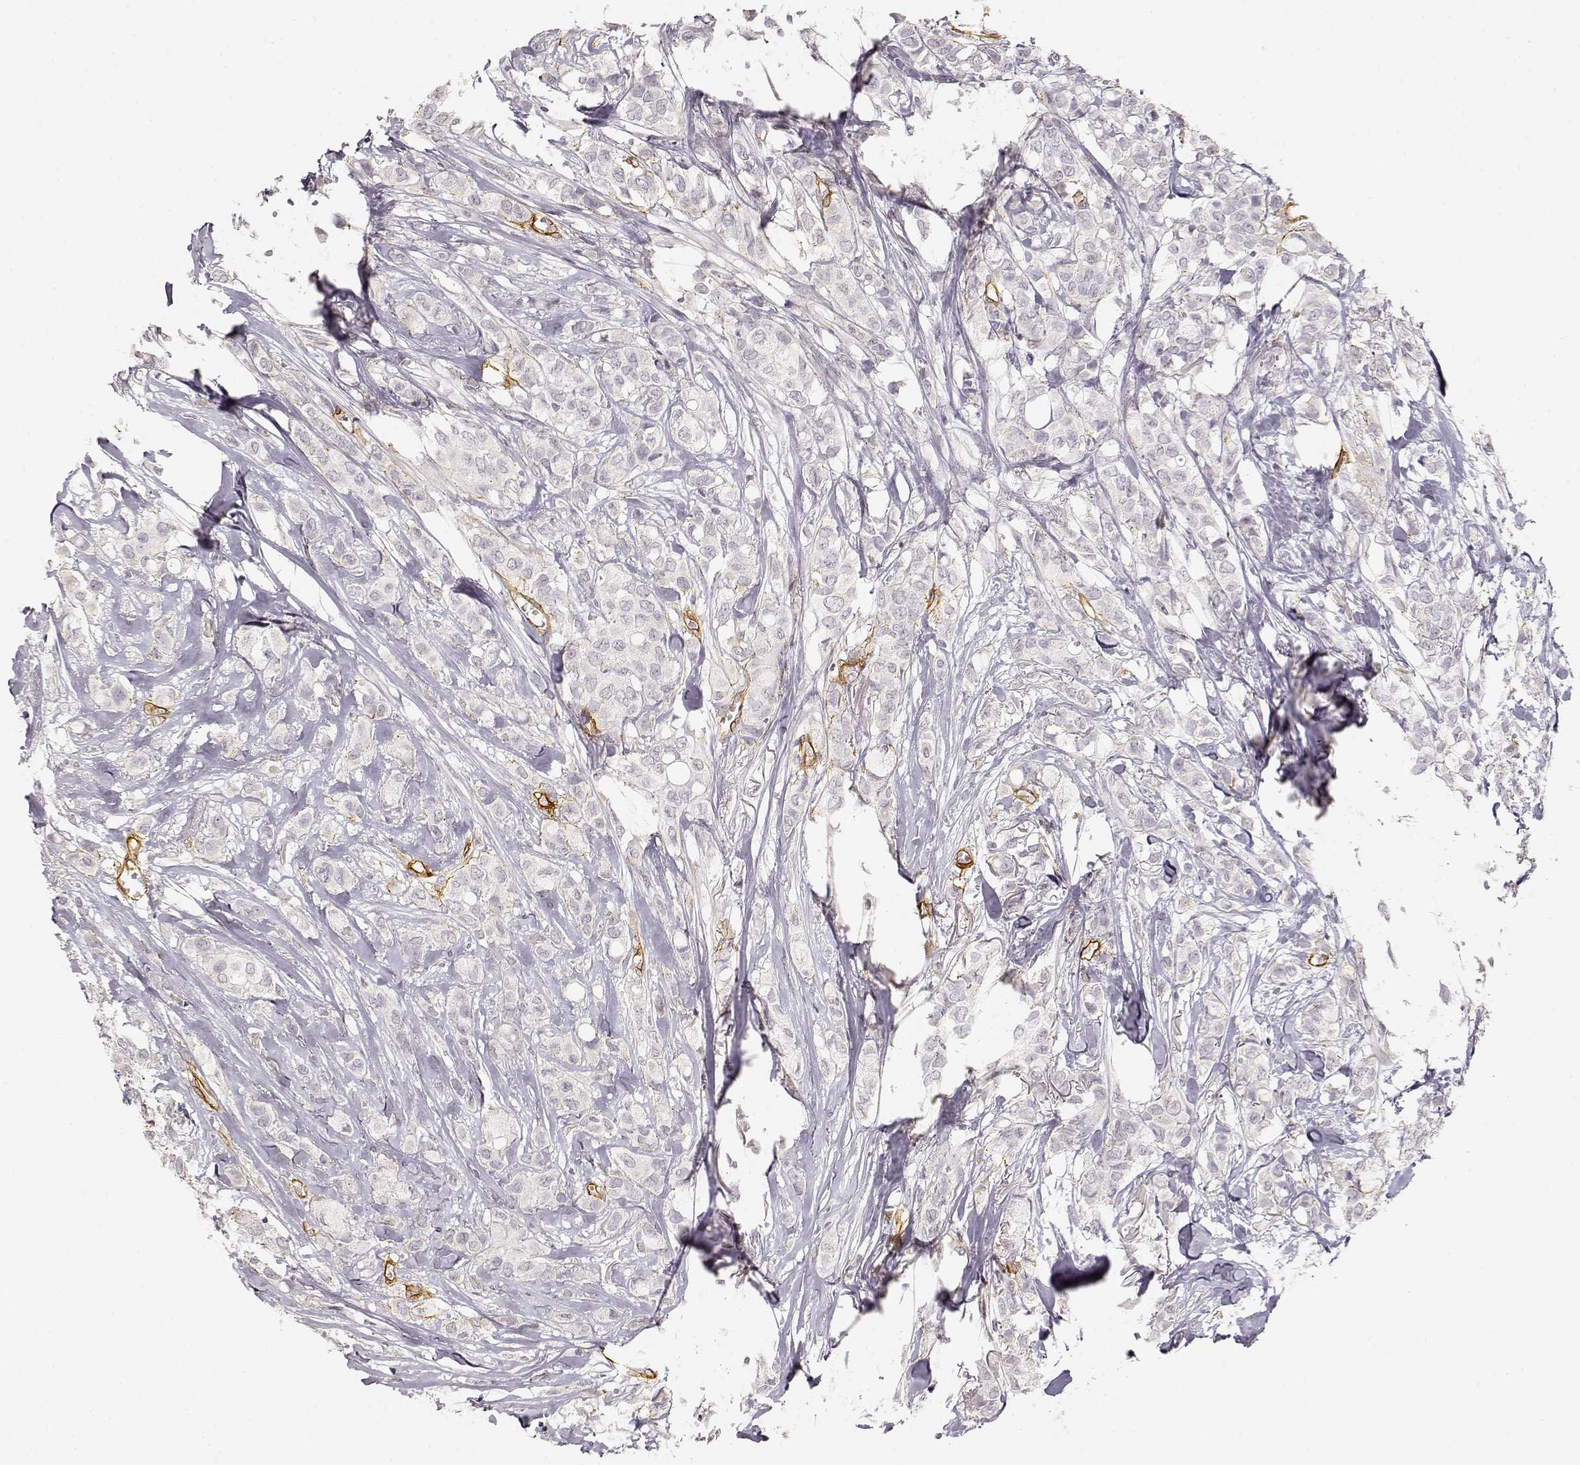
{"staining": {"intensity": "negative", "quantity": "none", "location": "none"}, "tissue": "breast cancer", "cell_type": "Tumor cells", "image_type": "cancer", "snomed": [{"axis": "morphology", "description": "Duct carcinoma"}, {"axis": "topography", "description": "Breast"}], "caption": "This histopathology image is of breast cancer (infiltrating ductal carcinoma) stained with immunohistochemistry (IHC) to label a protein in brown with the nuclei are counter-stained blue. There is no staining in tumor cells.", "gene": "LAMA4", "patient": {"sex": "female", "age": 85}}